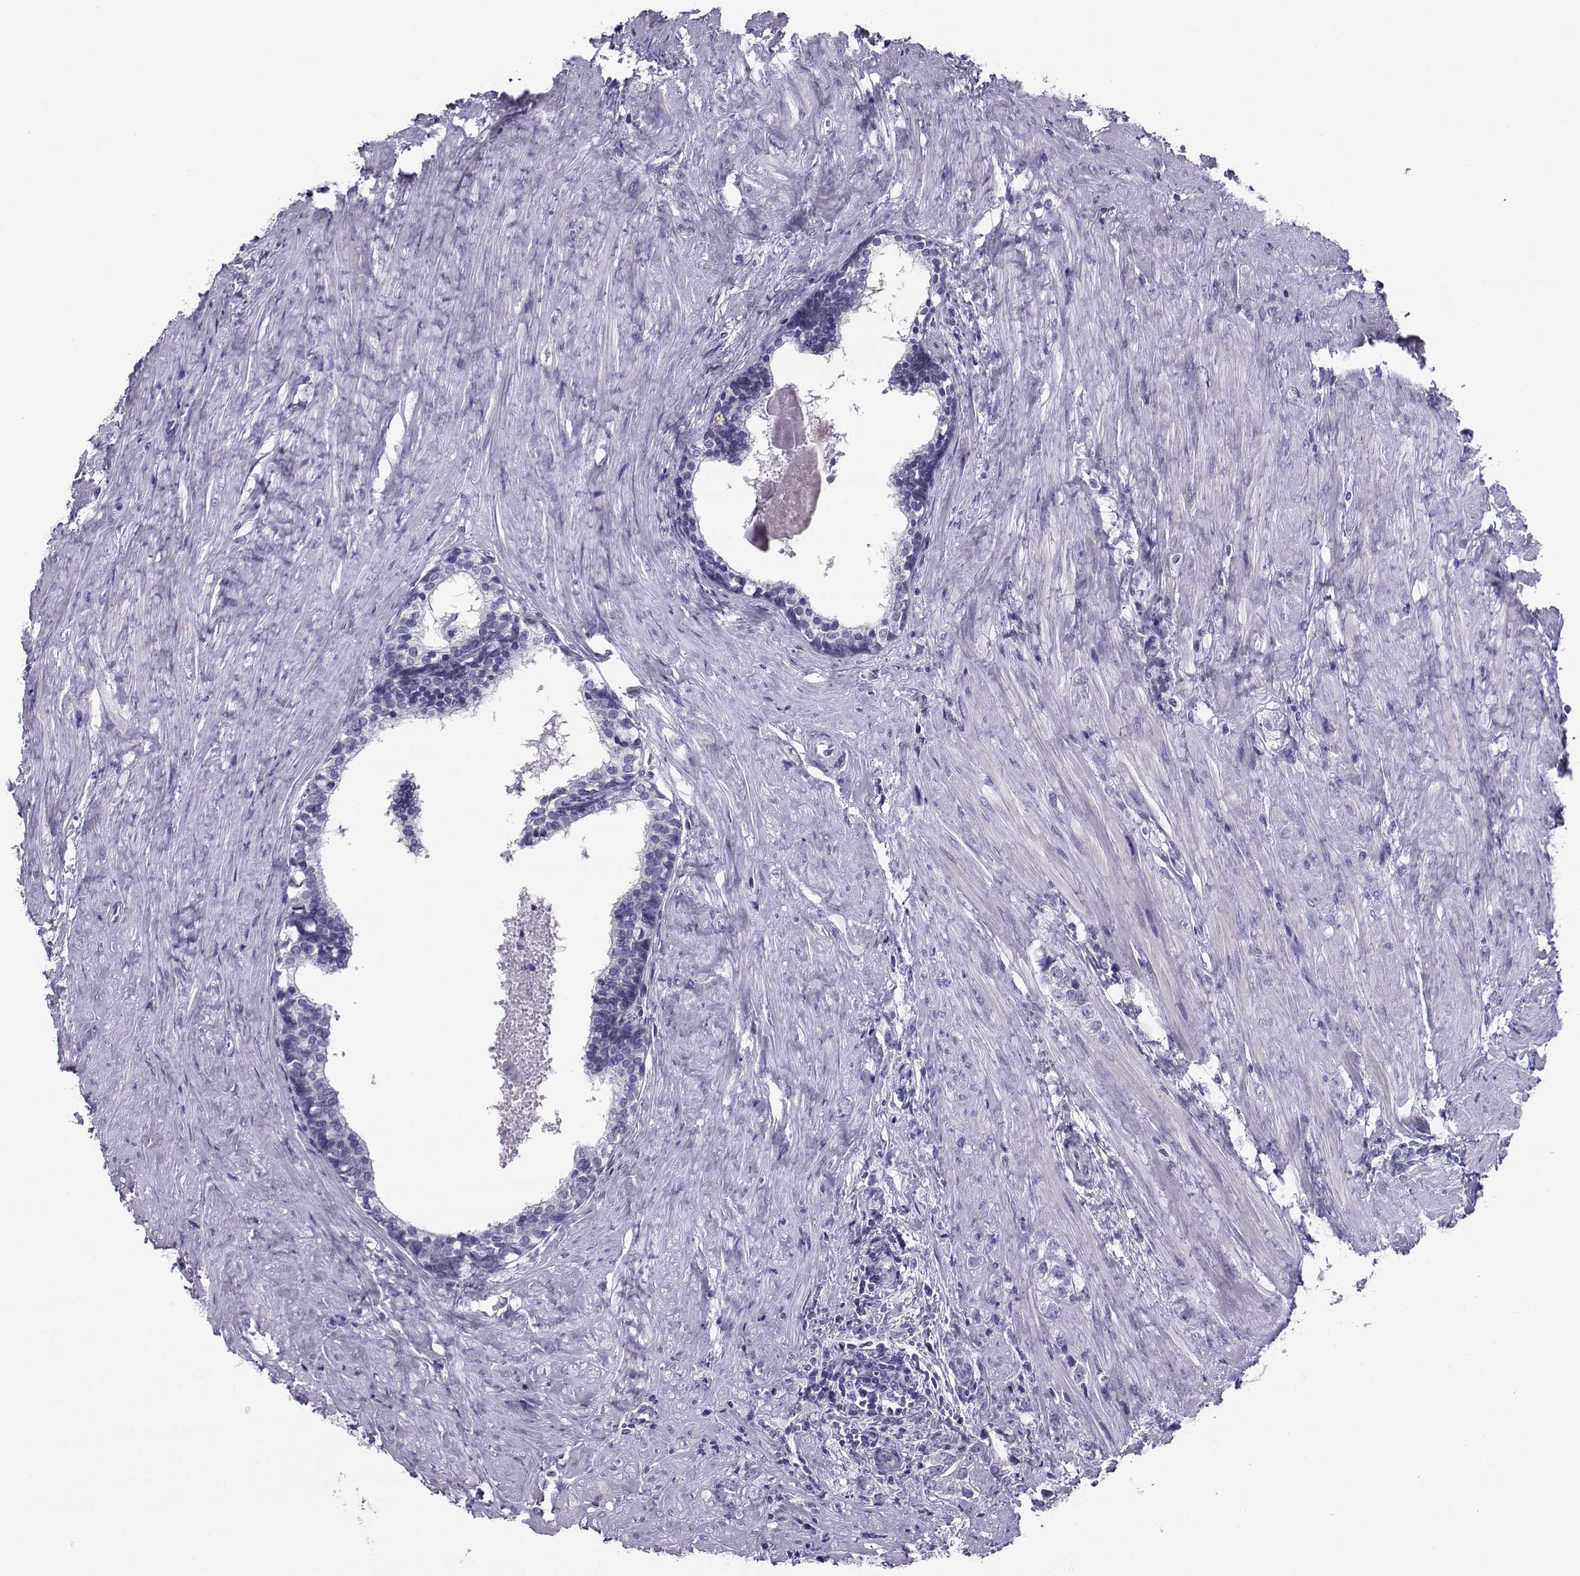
{"staining": {"intensity": "negative", "quantity": "none", "location": "none"}, "tissue": "prostate cancer", "cell_type": "Tumor cells", "image_type": "cancer", "snomed": [{"axis": "morphology", "description": "Adenocarcinoma, NOS"}, {"axis": "topography", "description": "Prostate and seminal vesicle, NOS"}], "caption": "Micrograph shows no protein expression in tumor cells of prostate adenocarcinoma tissue.", "gene": "PGK1", "patient": {"sex": "male", "age": 63}}